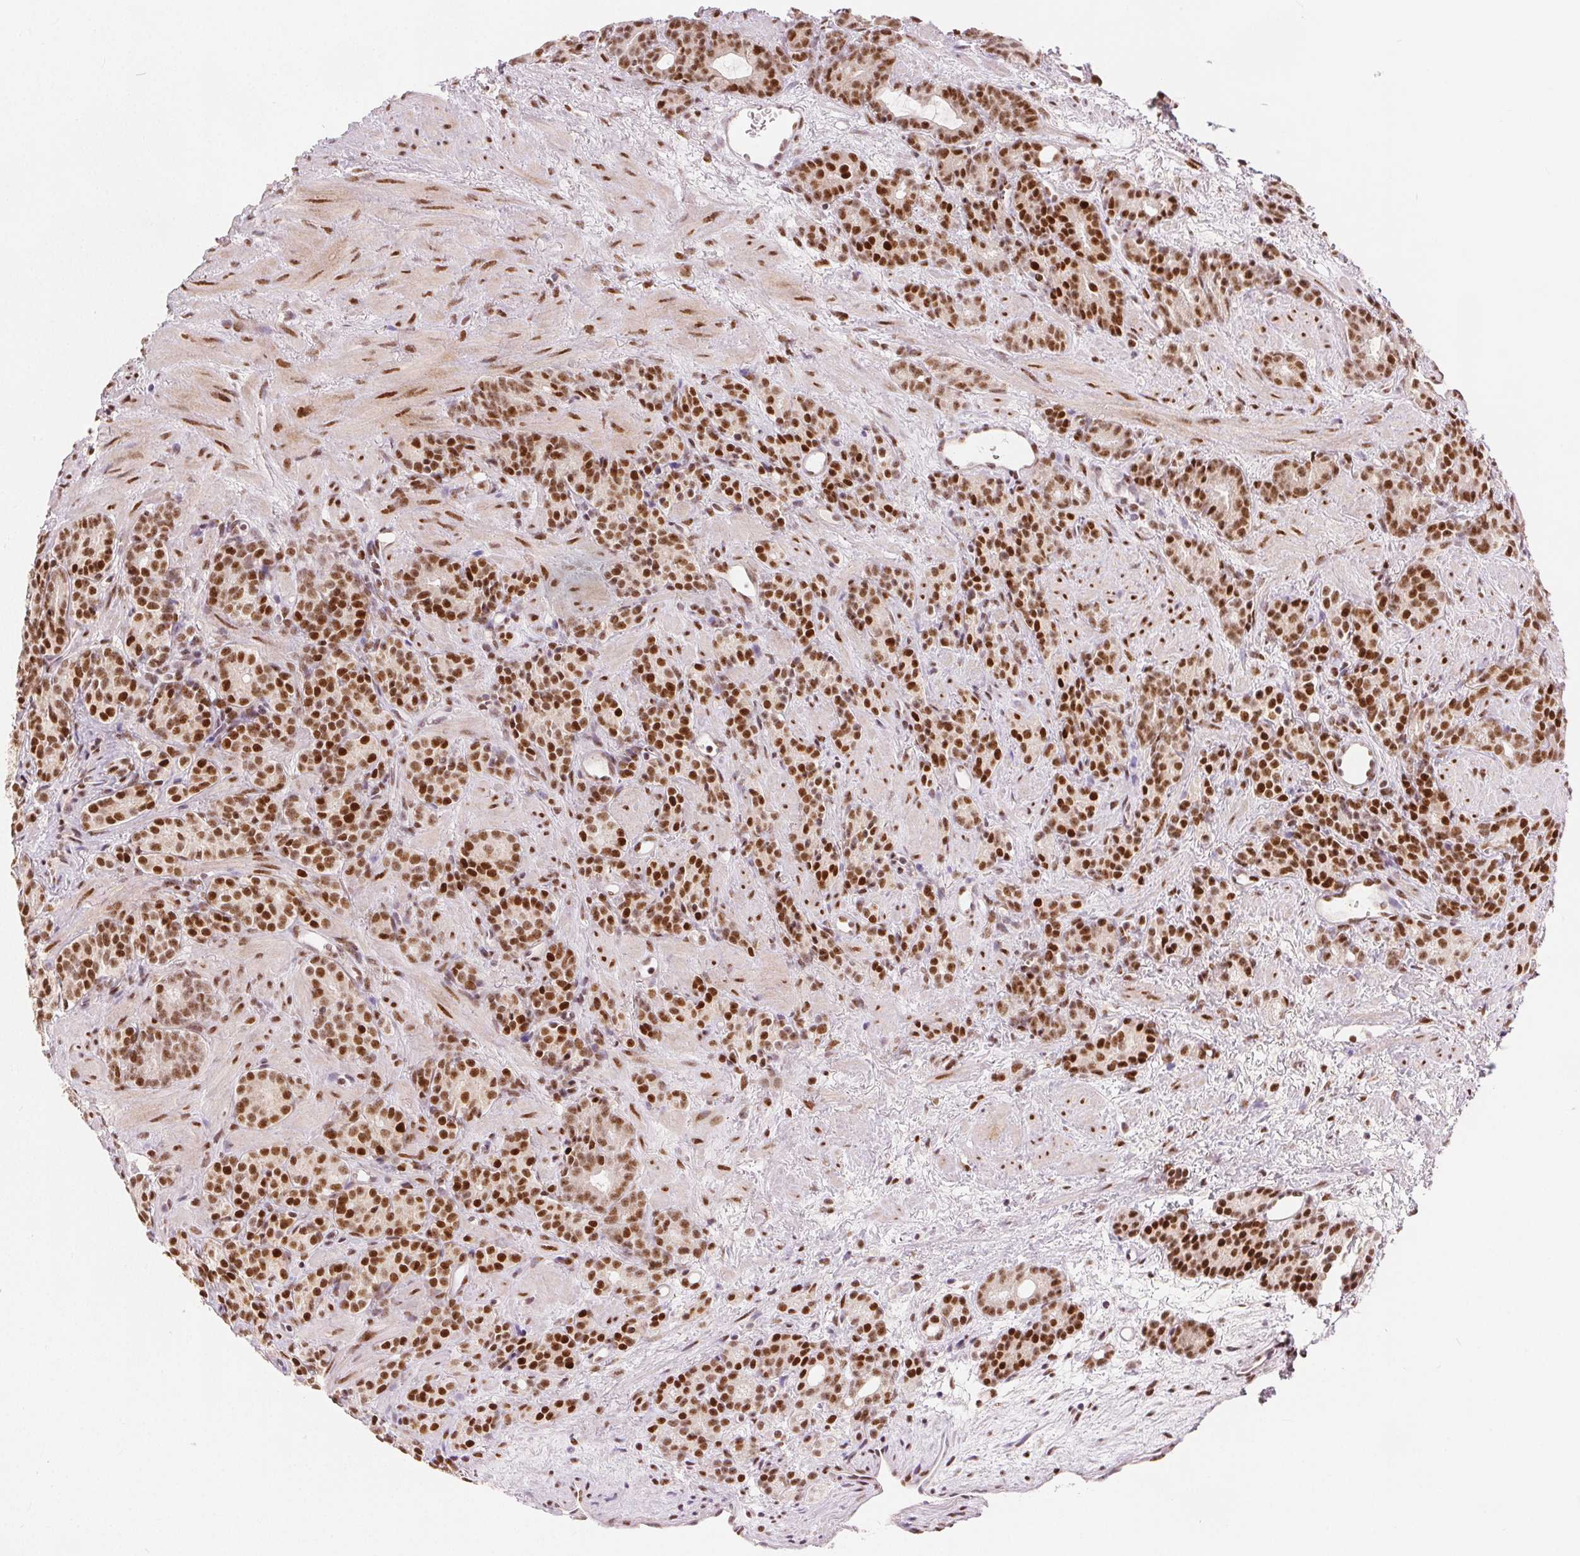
{"staining": {"intensity": "moderate", "quantity": ">75%", "location": "nuclear"}, "tissue": "prostate cancer", "cell_type": "Tumor cells", "image_type": "cancer", "snomed": [{"axis": "morphology", "description": "Adenocarcinoma, High grade"}, {"axis": "topography", "description": "Prostate"}], "caption": "Prostate cancer (adenocarcinoma (high-grade)) tissue reveals moderate nuclear positivity in about >75% of tumor cells, visualized by immunohistochemistry.", "gene": "ZNF703", "patient": {"sex": "male", "age": 84}}